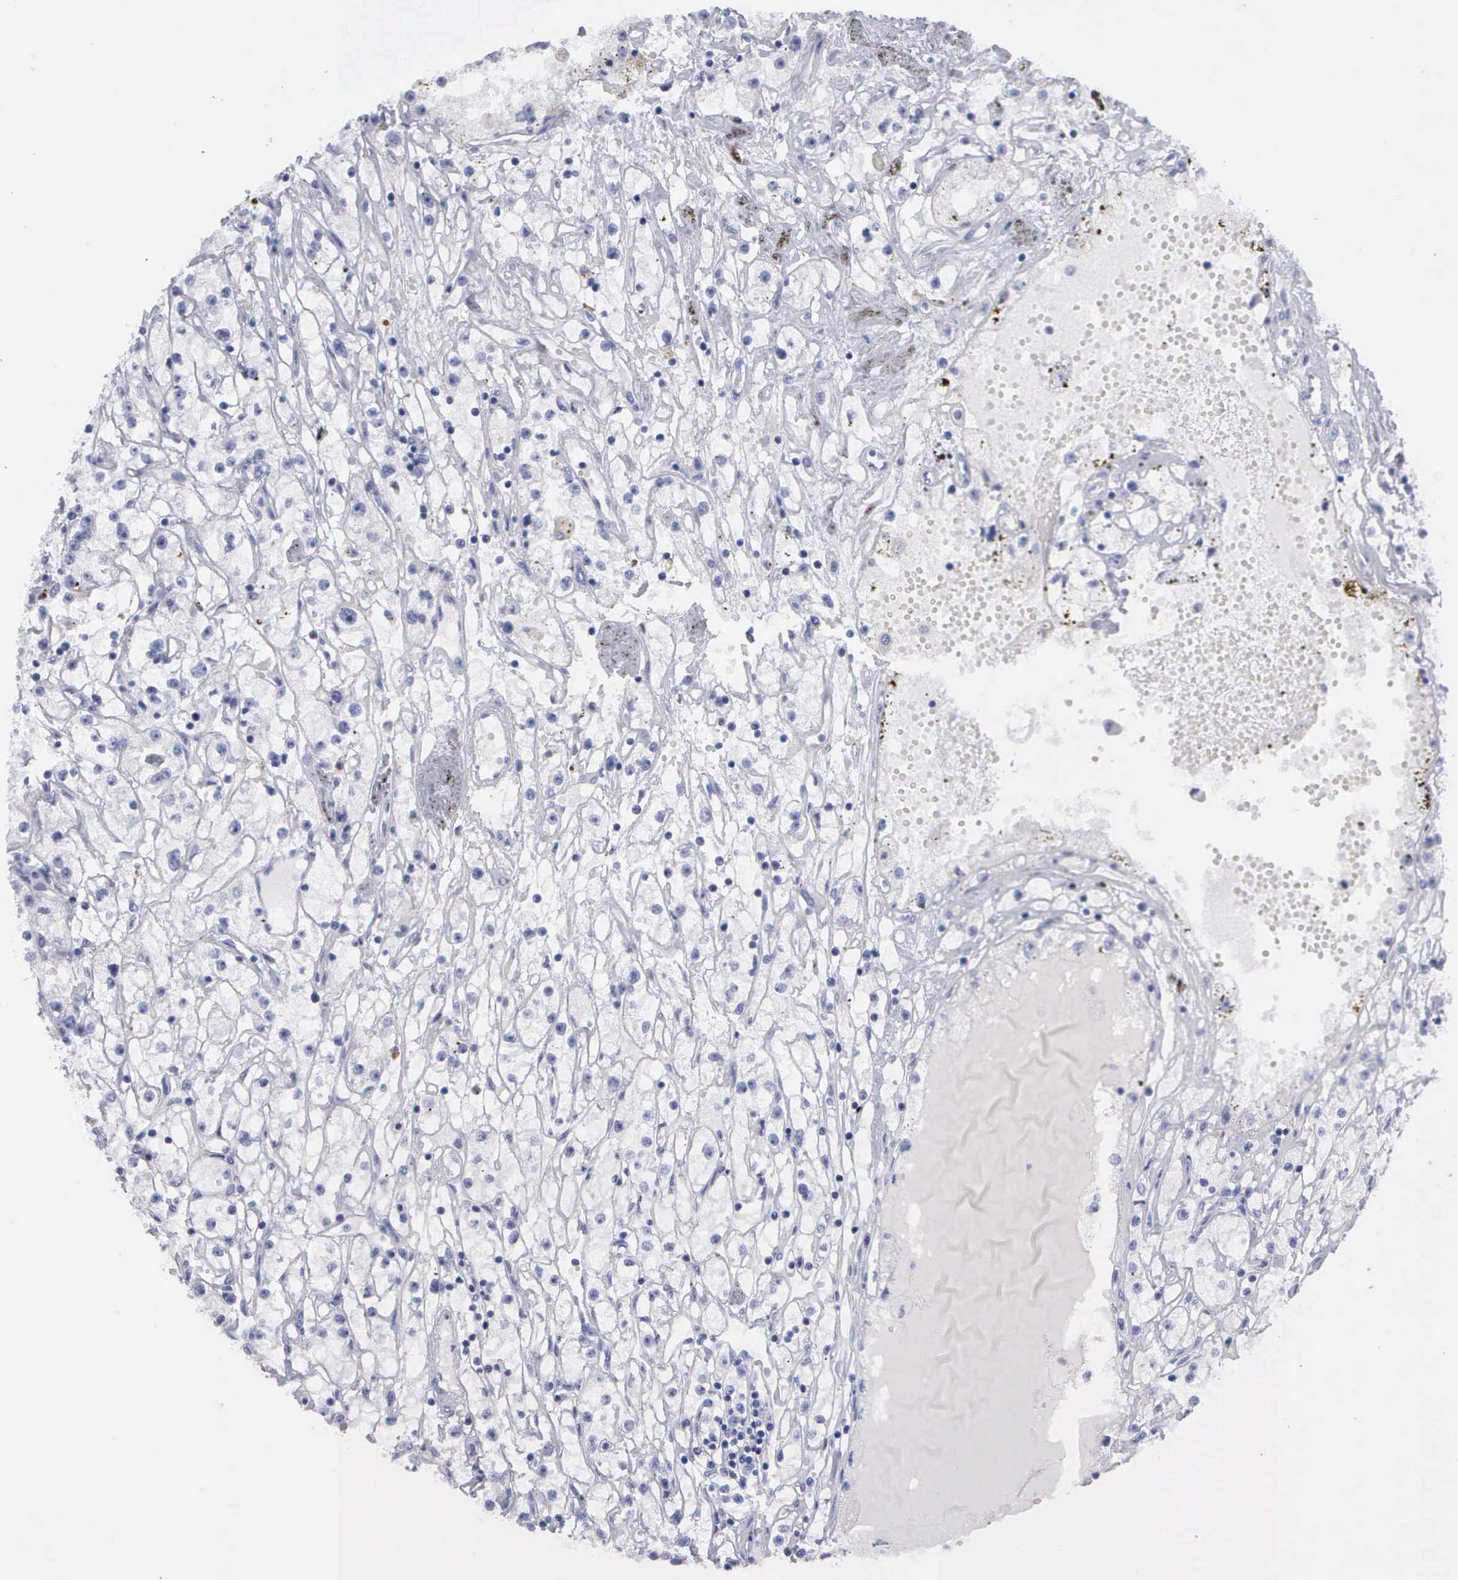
{"staining": {"intensity": "negative", "quantity": "none", "location": "none"}, "tissue": "renal cancer", "cell_type": "Tumor cells", "image_type": "cancer", "snomed": [{"axis": "morphology", "description": "Adenocarcinoma, NOS"}, {"axis": "topography", "description": "Kidney"}], "caption": "This is an immunohistochemistry photomicrograph of human renal cancer (adenocarcinoma). There is no expression in tumor cells.", "gene": "CYP19A1", "patient": {"sex": "male", "age": 56}}